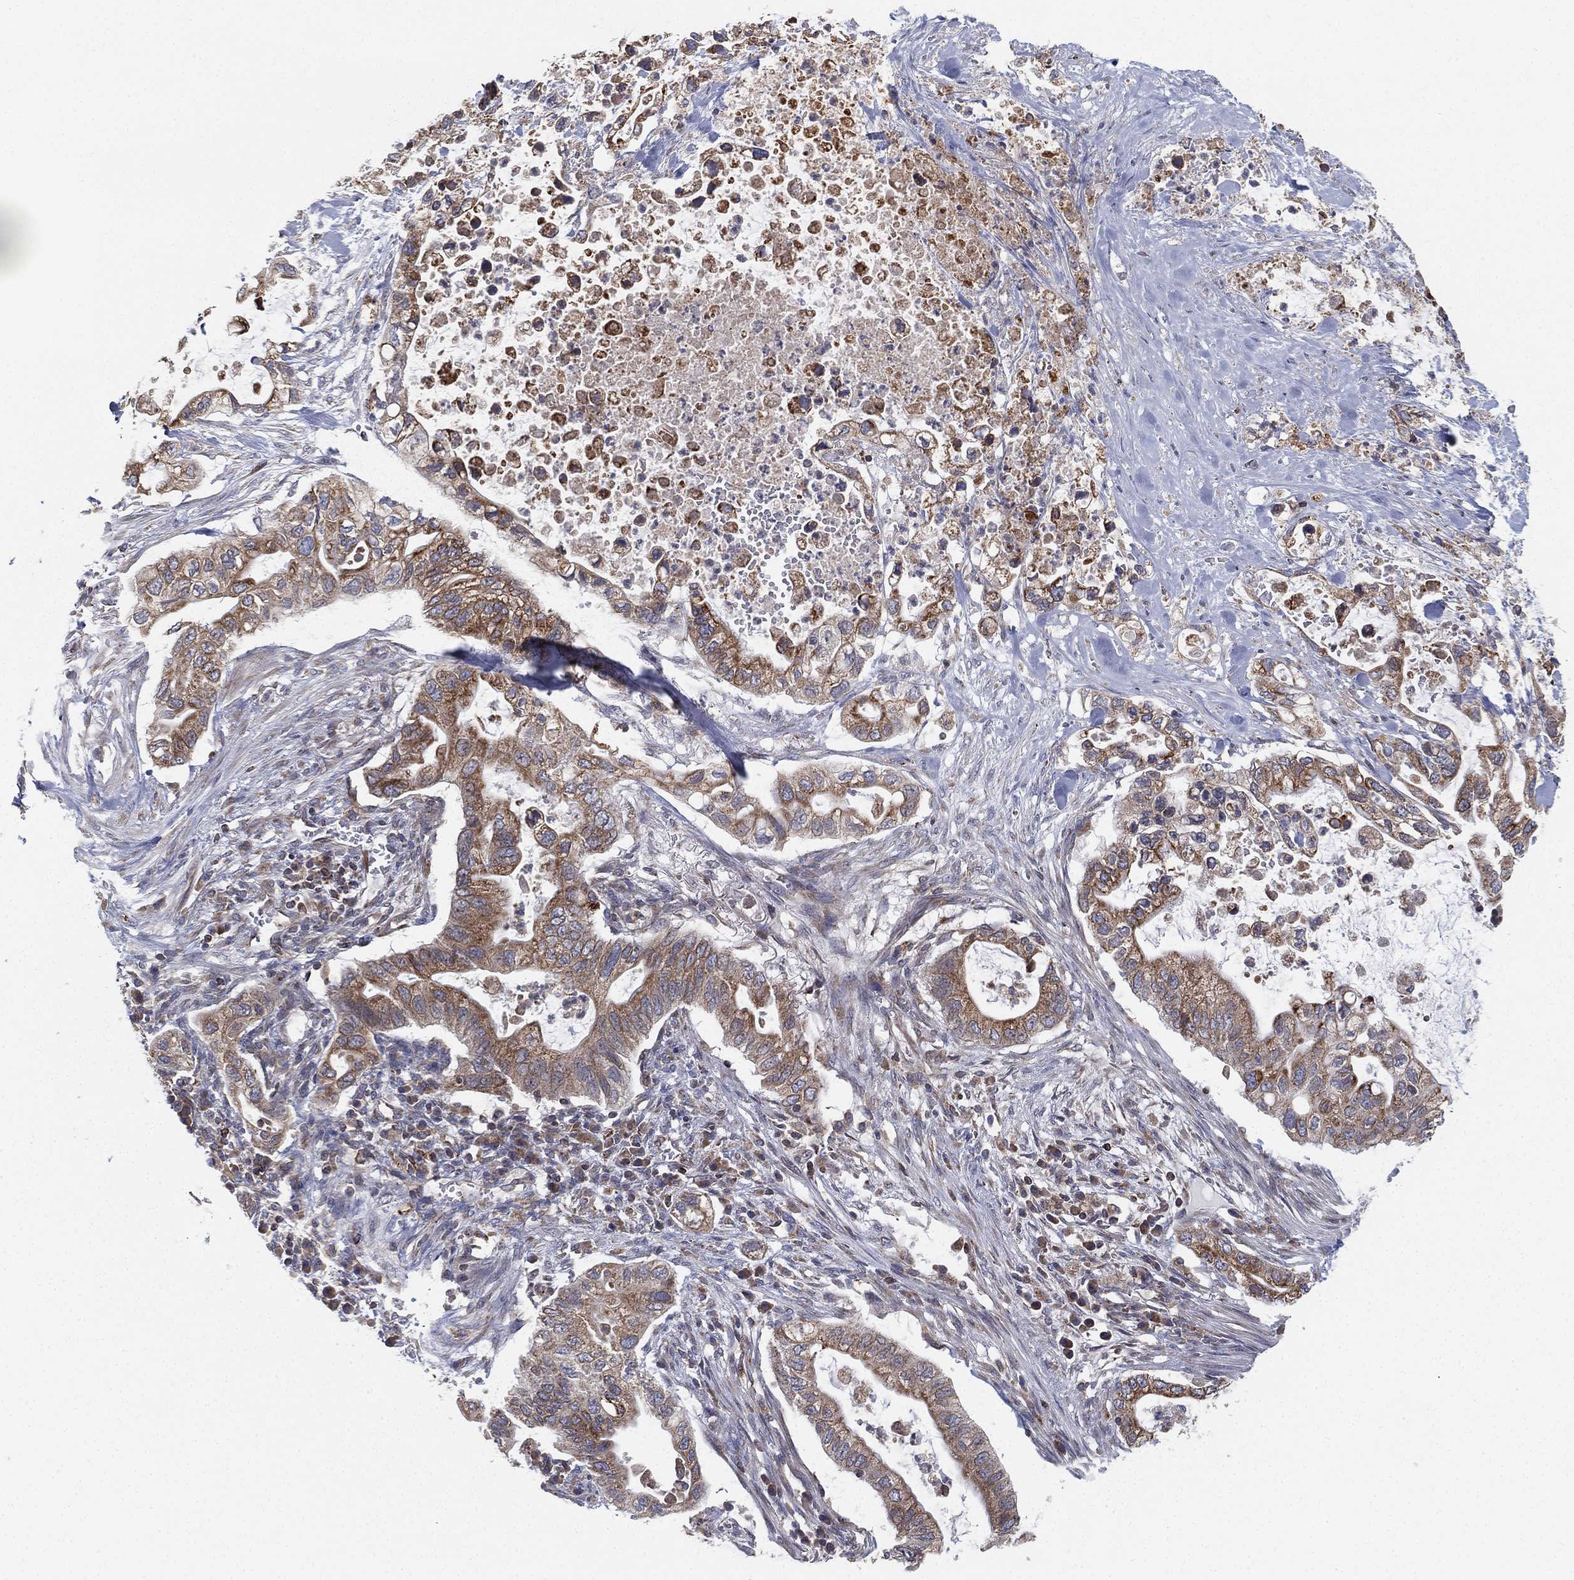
{"staining": {"intensity": "moderate", "quantity": "<25%", "location": "cytoplasmic/membranous"}, "tissue": "pancreatic cancer", "cell_type": "Tumor cells", "image_type": "cancer", "snomed": [{"axis": "morphology", "description": "Adenocarcinoma, NOS"}, {"axis": "topography", "description": "Pancreas"}], "caption": "Immunohistochemical staining of pancreatic adenocarcinoma exhibits low levels of moderate cytoplasmic/membranous protein staining in approximately <25% of tumor cells.", "gene": "CYB5B", "patient": {"sex": "female", "age": 72}}